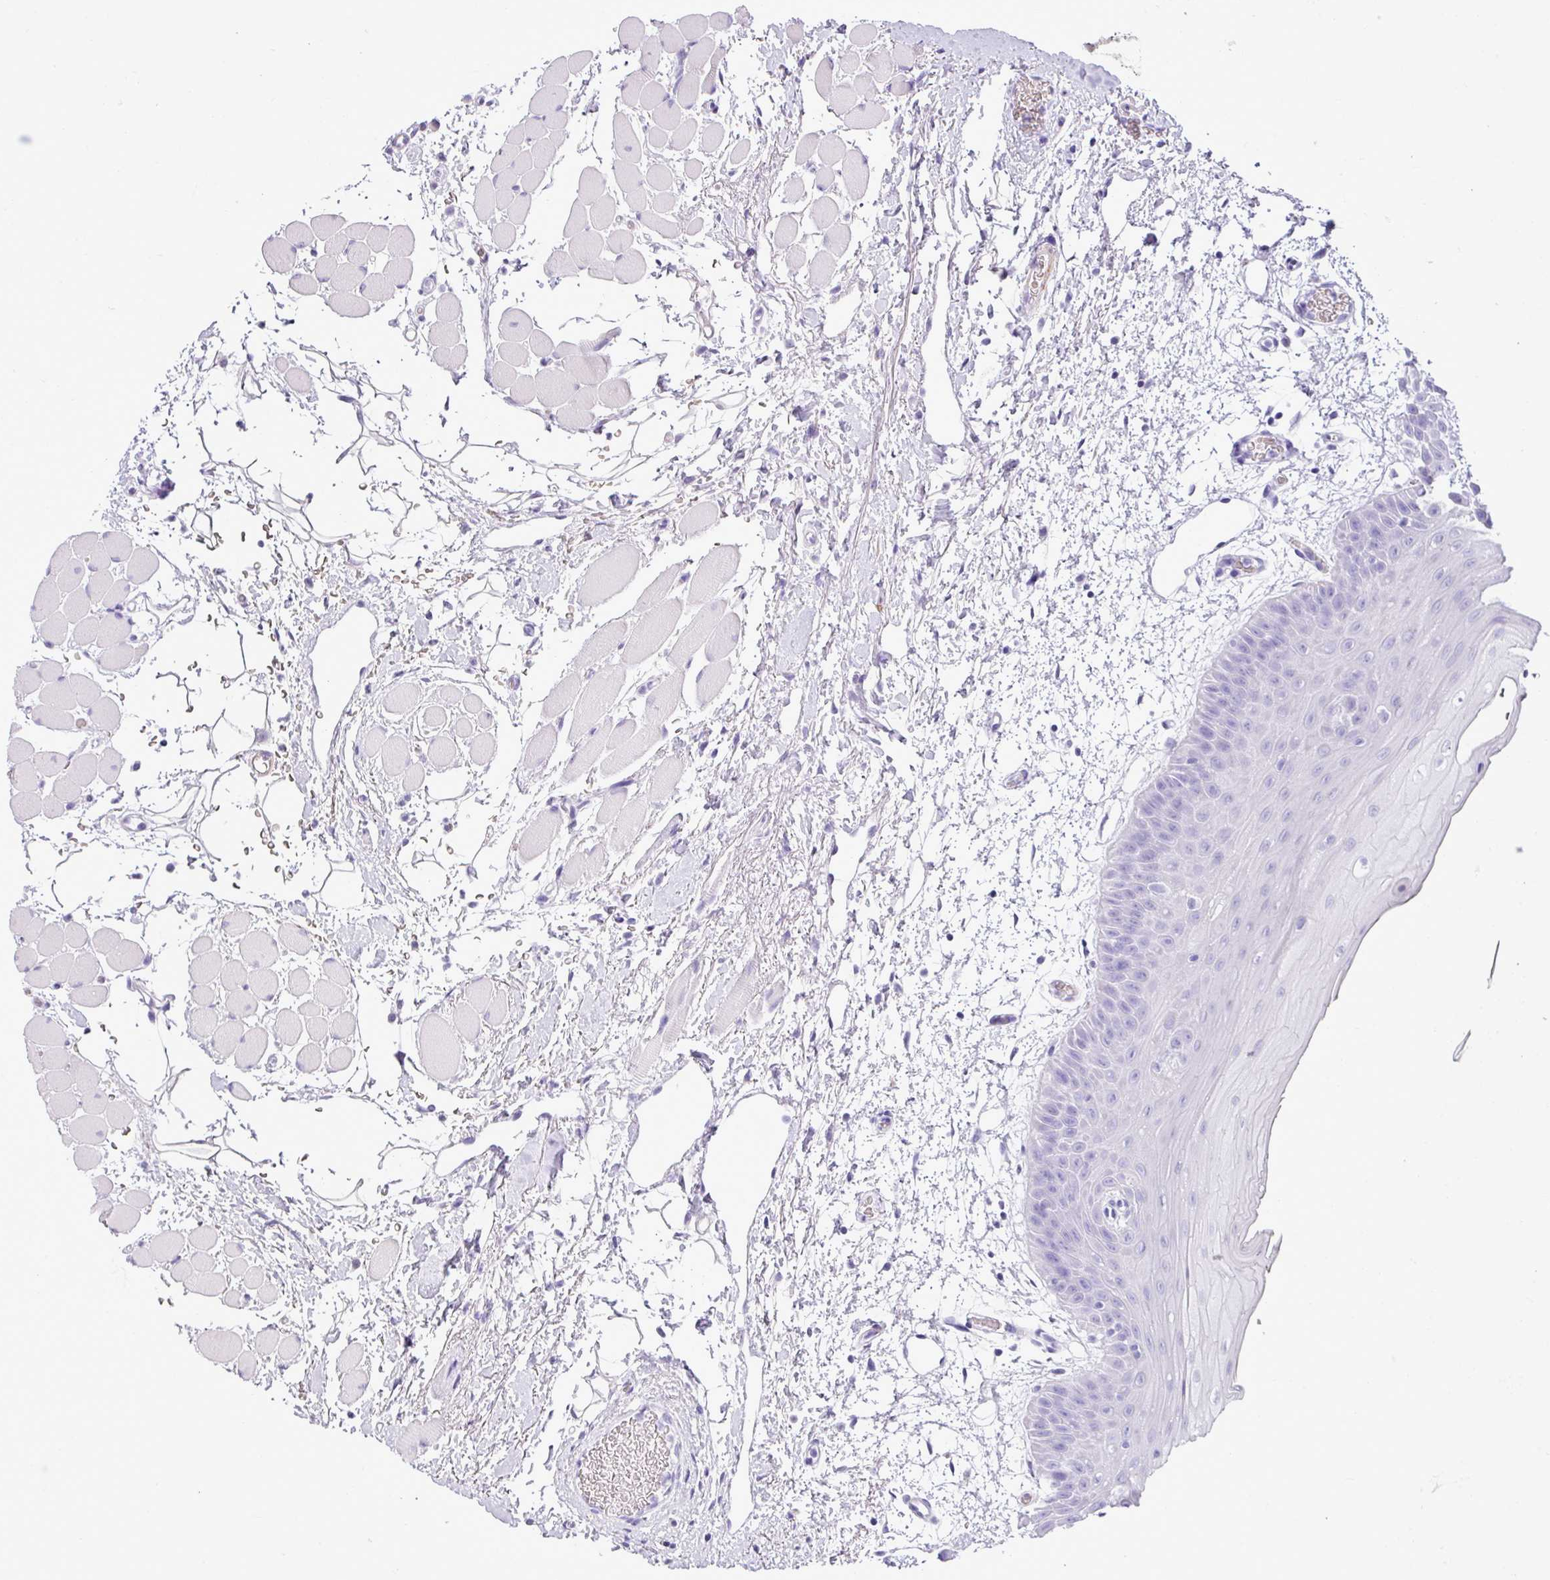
{"staining": {"intensity": "negative", "quantity": "none", "location": "none"}, "tissue": "oral mucosa", "cell_type": "Squamous epithelial cells", "image_type": "normal", "snomed": [{"axis": "morphology", "description": "Normal tissue, NOS"}, {"axis": "topography", "description": "Oral tissue"}, {"axis": "topography", "description": "Tounge, NOS"}], "caption": "Image shows no protein expression in squamous epithelial cells of normal oral mucosa. (DAB immunohistochemistry, high magnification).", "gene": "ZSCAN5A", "patient": {"sex": "female", "age": 59}}